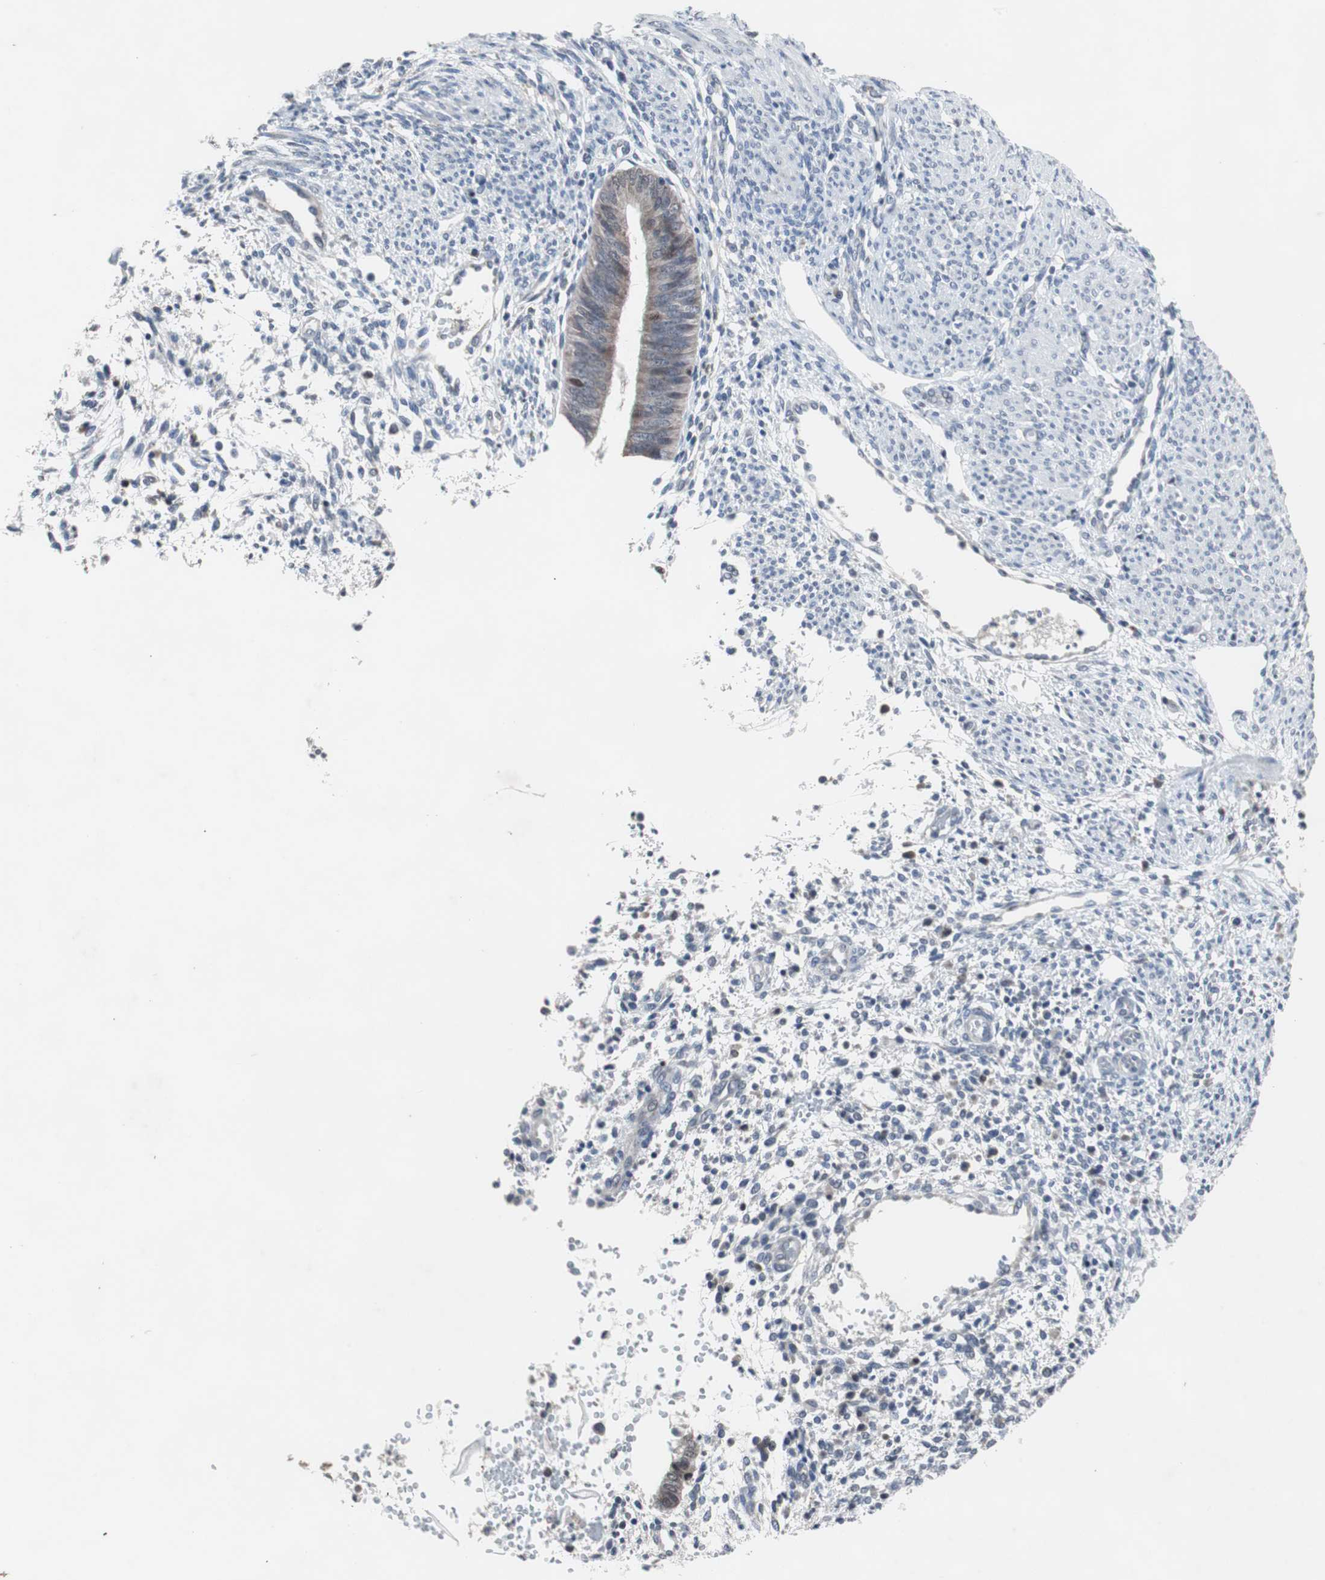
{"staining": {"intensity": "negative", "quantity": "none", "location": "none"}, "tissue": "endometrium", "cell_type": "Cells in endometrial stroma", "image_type": "normal", "snomed": [{"axis": "morphology", "description": "Normal tissue, NOS"}, {"axis": "topography", "description": "Endometrium"}], "caption": "There is no significant expression in cells in endometrial stroma of endometrium. The staining was performed using DAB (3,3'-diaminobenzidine) to visualize the protein expression in brown, while the nuclei were stained in blue with hematoxylin (Magnification: 20x).", "gene": "RBM47", "patient": {"sex": "female", "age": 35}}